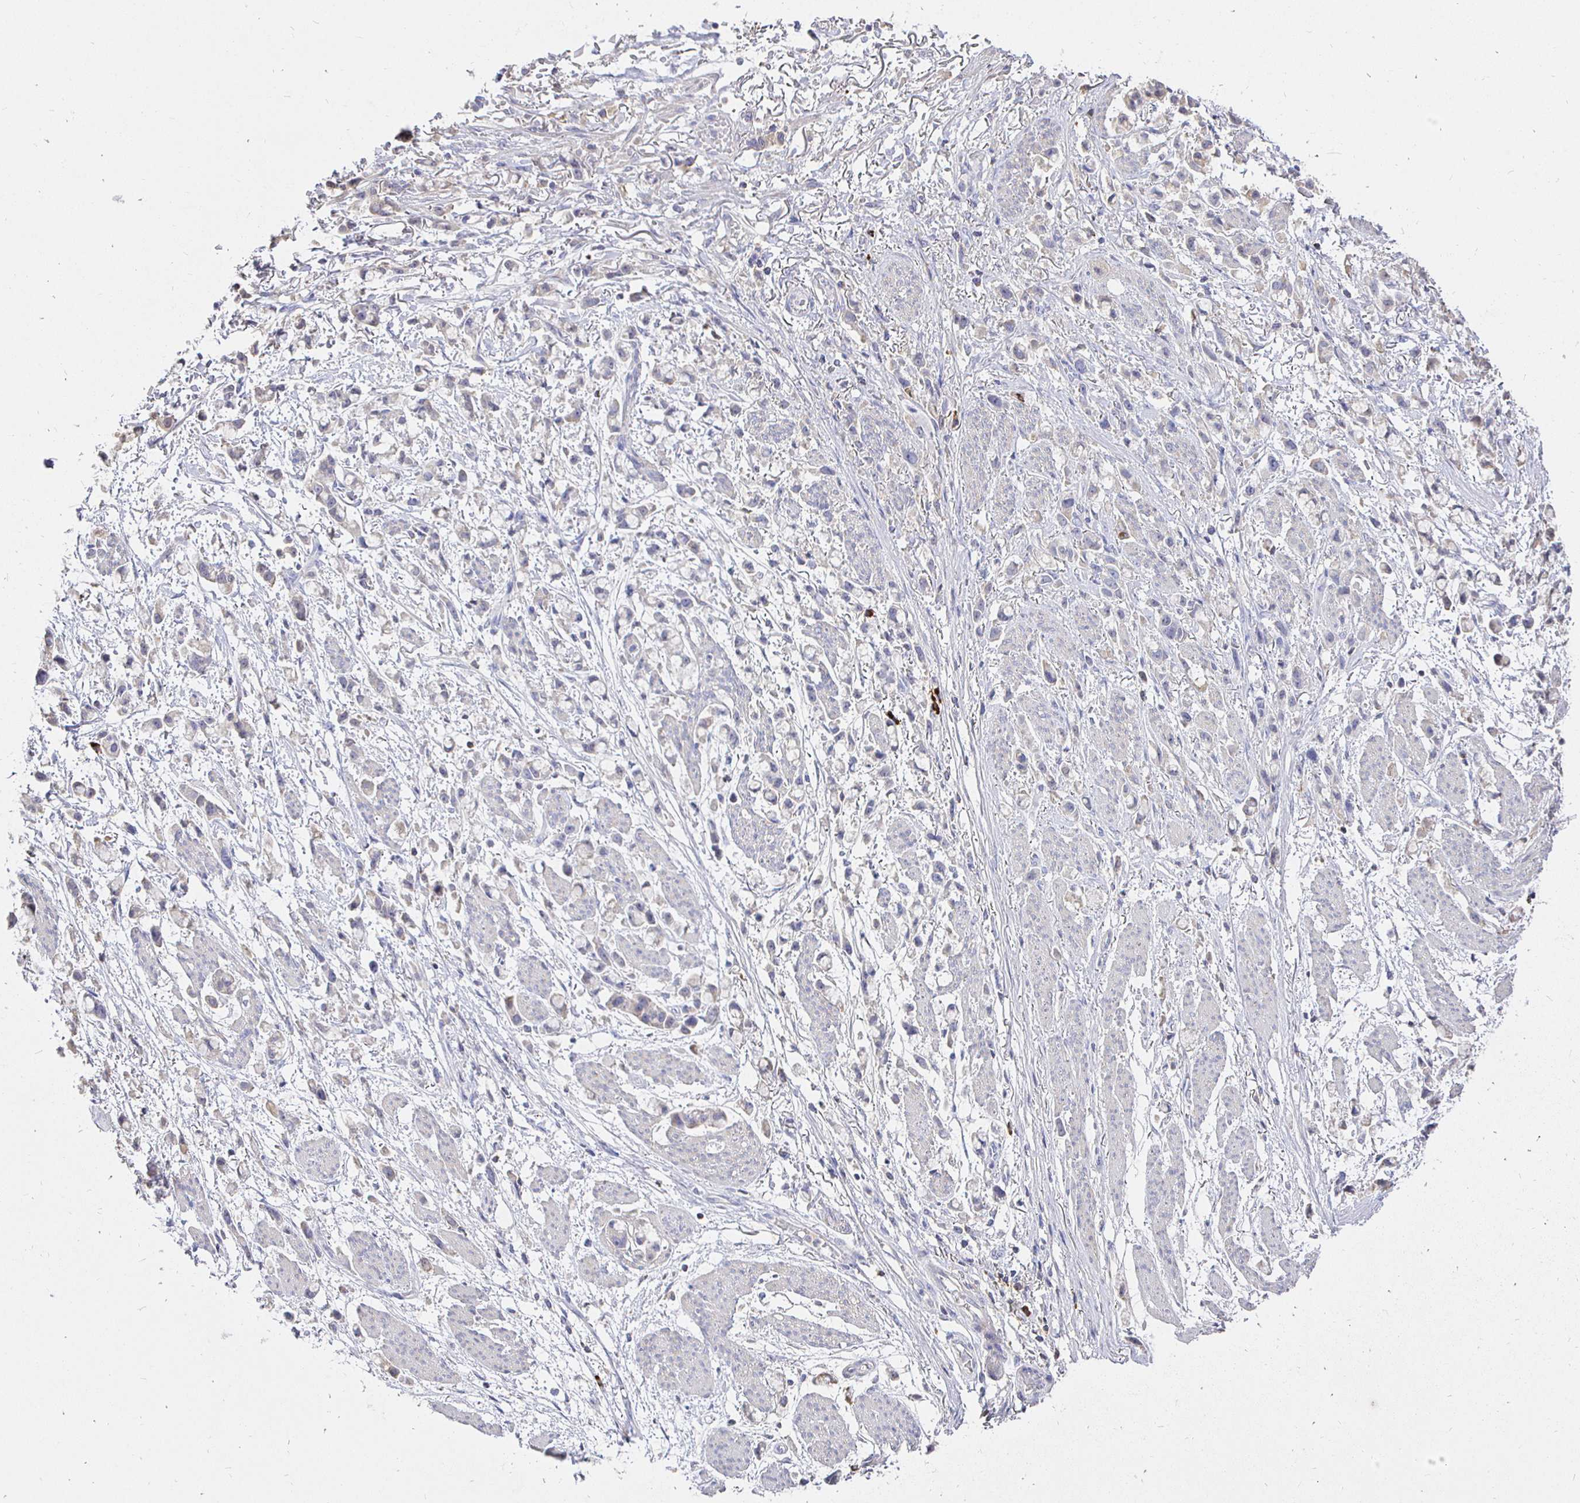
{"staining": {"intensity": "negative", "quantity": "none", "location": "none"}, "tissue": "stomach cancer", "cell_type": "Tumor cells", "image_type": "cancer", "snomed": [{"axis": "morphology", "description": "Adenocarcinoma, NOS"}, {"axis": "topography", "description": "Stomach"}], "caption": "An image of stomach cancer (adenocarcinoma) stained for a protein reveals no brown staining in tumor cells.", "gene": "CXCR3", "patient": {"sex": "female", "age": 81}}